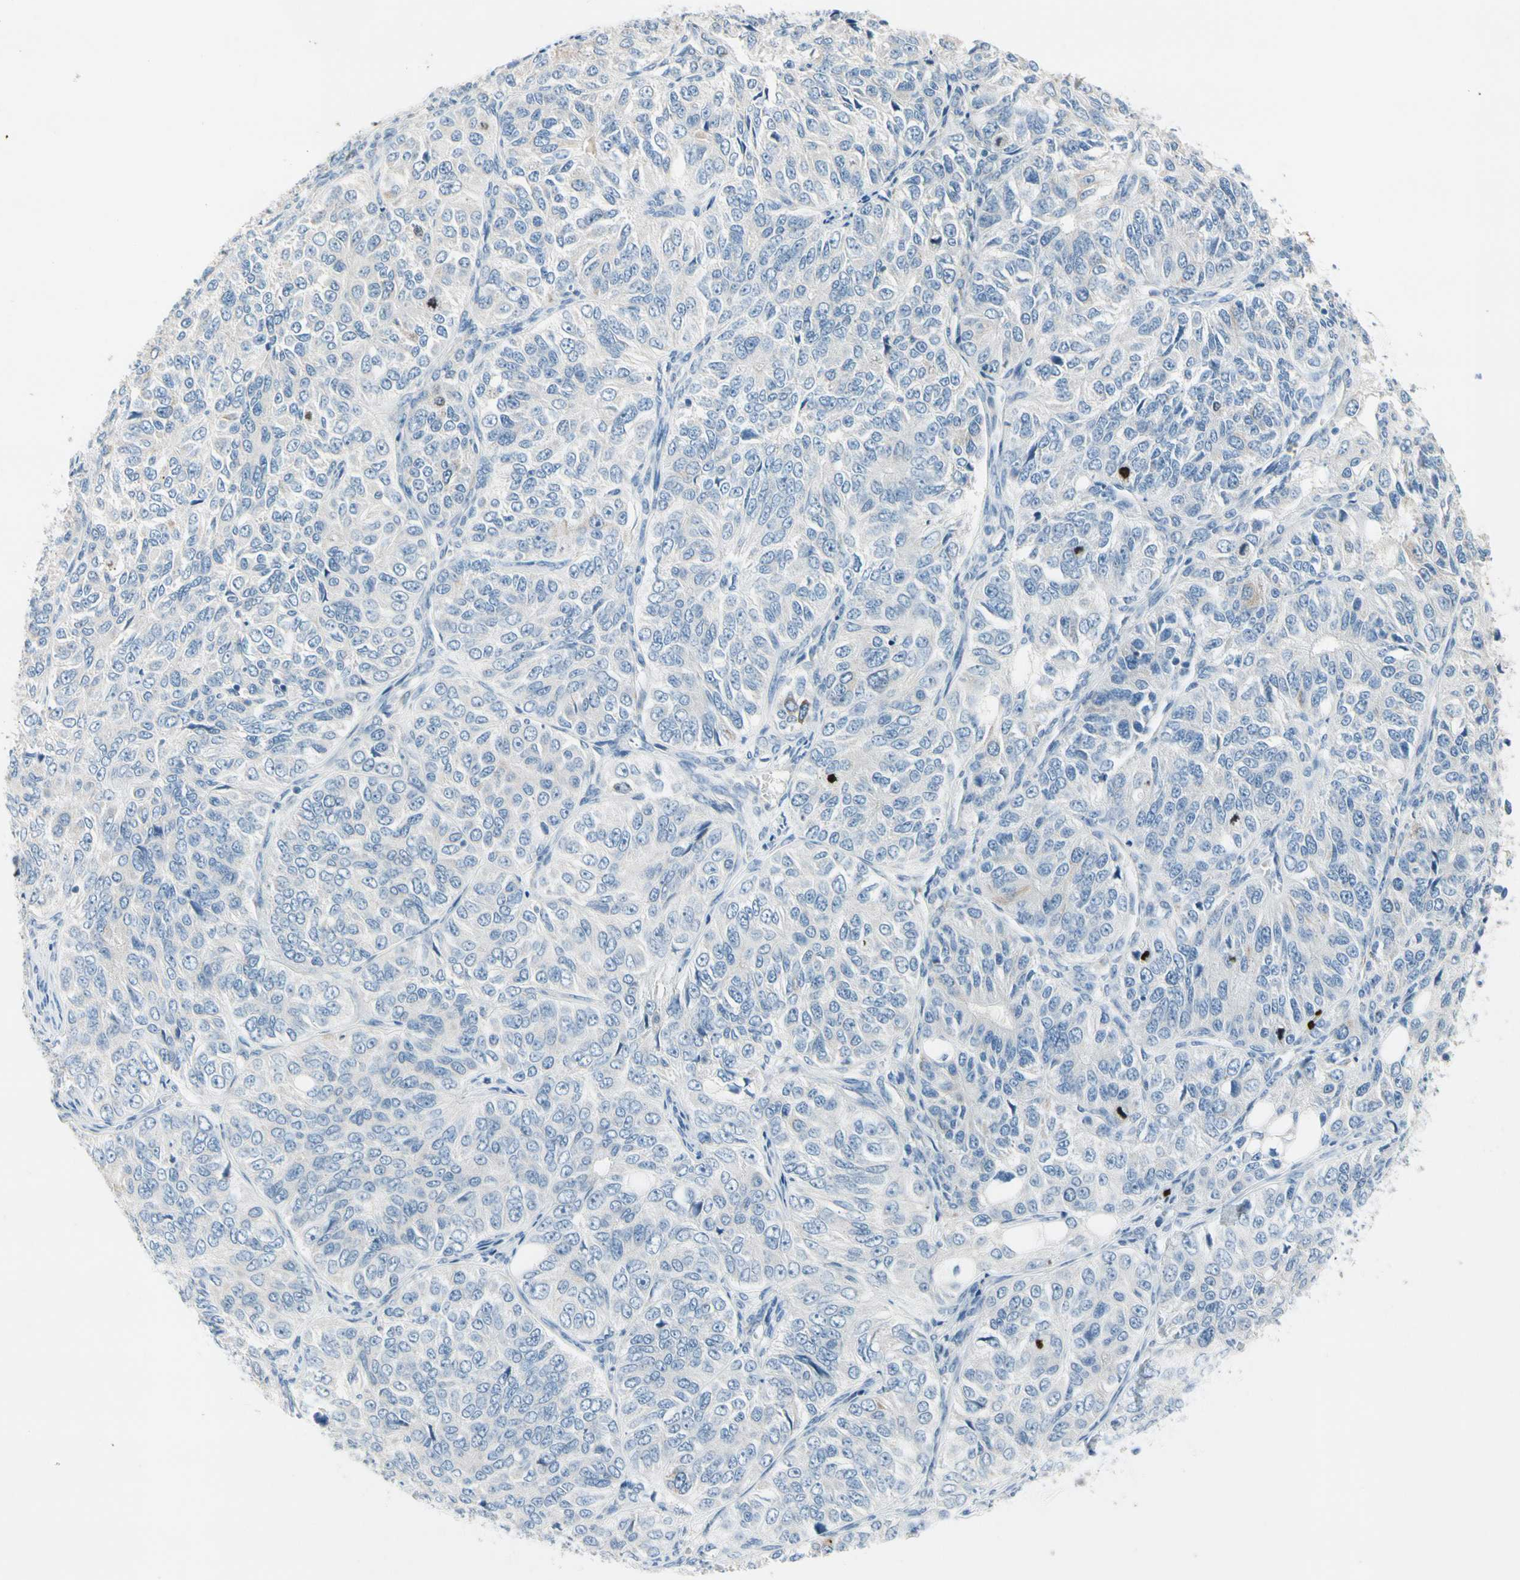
{"staining": {"intensity": "negative", "quantity": "none", "location": "none"}, "tissue": "ovarian cancer", "cell_type": "Tumor cells", "image_type": "cancer", "snomed": [{"axis": "morphology", "description": "Carcinoma, endometroid"}, {"axis": "topography", "description": "Ovary"}], "caption": "The micrograph exhibits no significant expression in tumor cells of ovarian cancer. The staining is performed using DAB brown chromogen with nuclei counter-stained in using hematoxylin.", "gene": "CKAP2", "patient": {"sex": "female", "age": 51}}